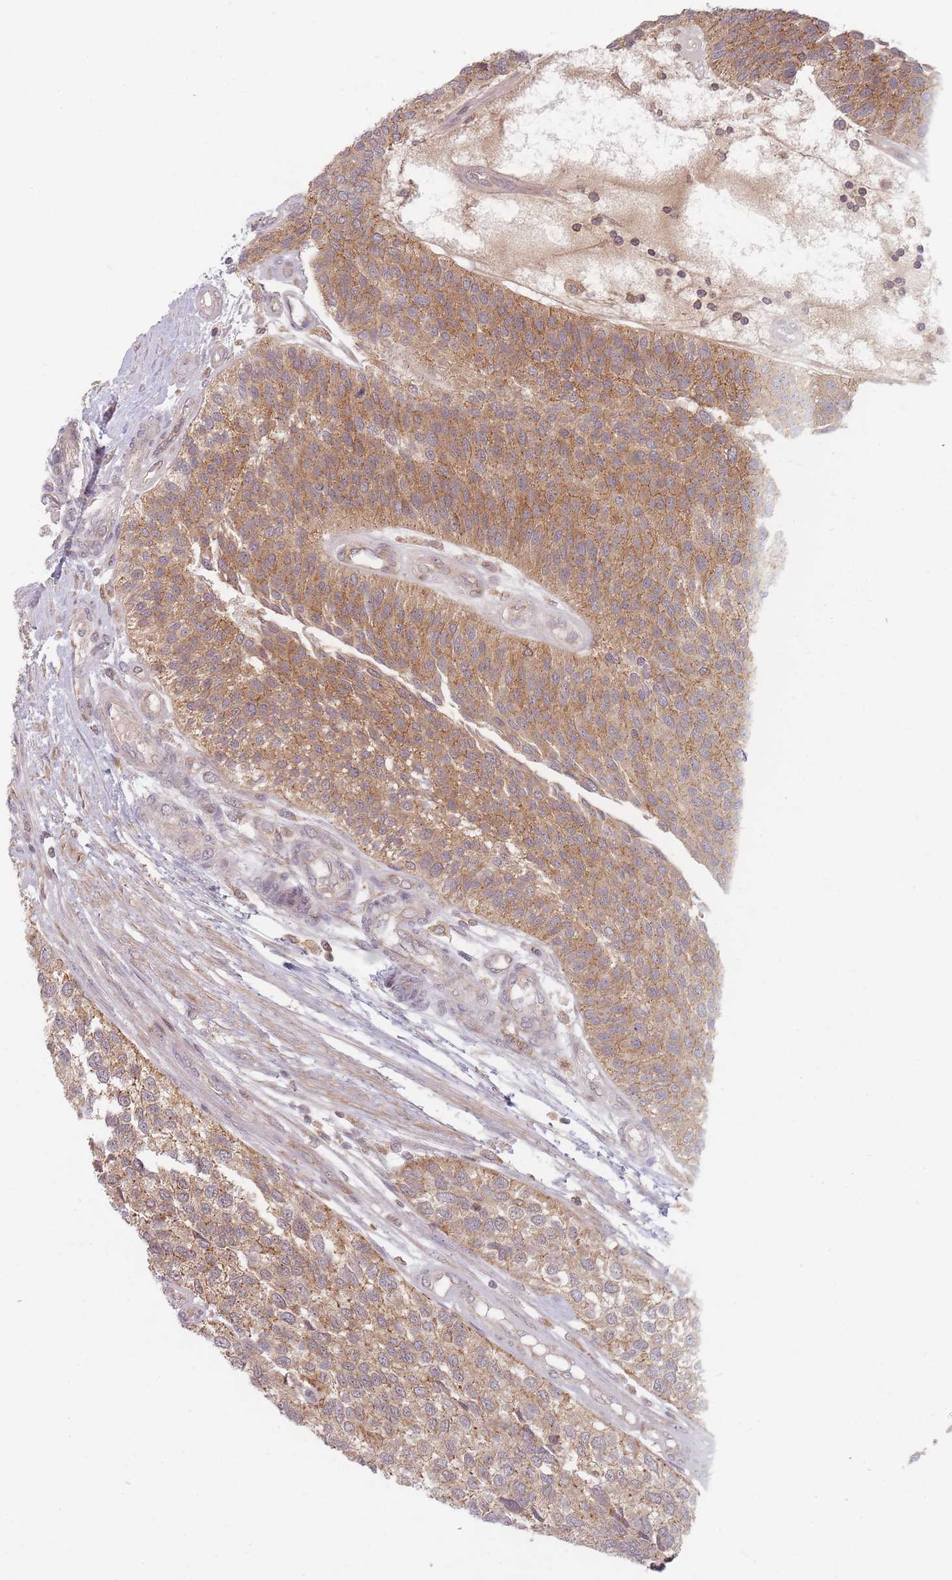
{"staining": {"intensity": "moderate", "quantity": ">75%", "location": "cytoplasmic/membranous"}, "tissue": "urothelial cancer", "cell_type": "Tumor cells", "image_type": "cancer", "snomed": [{"axis": "morphology", "description": "Urothelial carcinoma, NOS"}, {"axis": "topography", "description": "Urinary bladder"}], "caption": "A brown stain shows moderate cytoplasmic/membranous positivity of a protein in human transitional cell carcinoma tumor cells.", "gene": "RADX", "patient": {"sex": "male", "age": 55}}